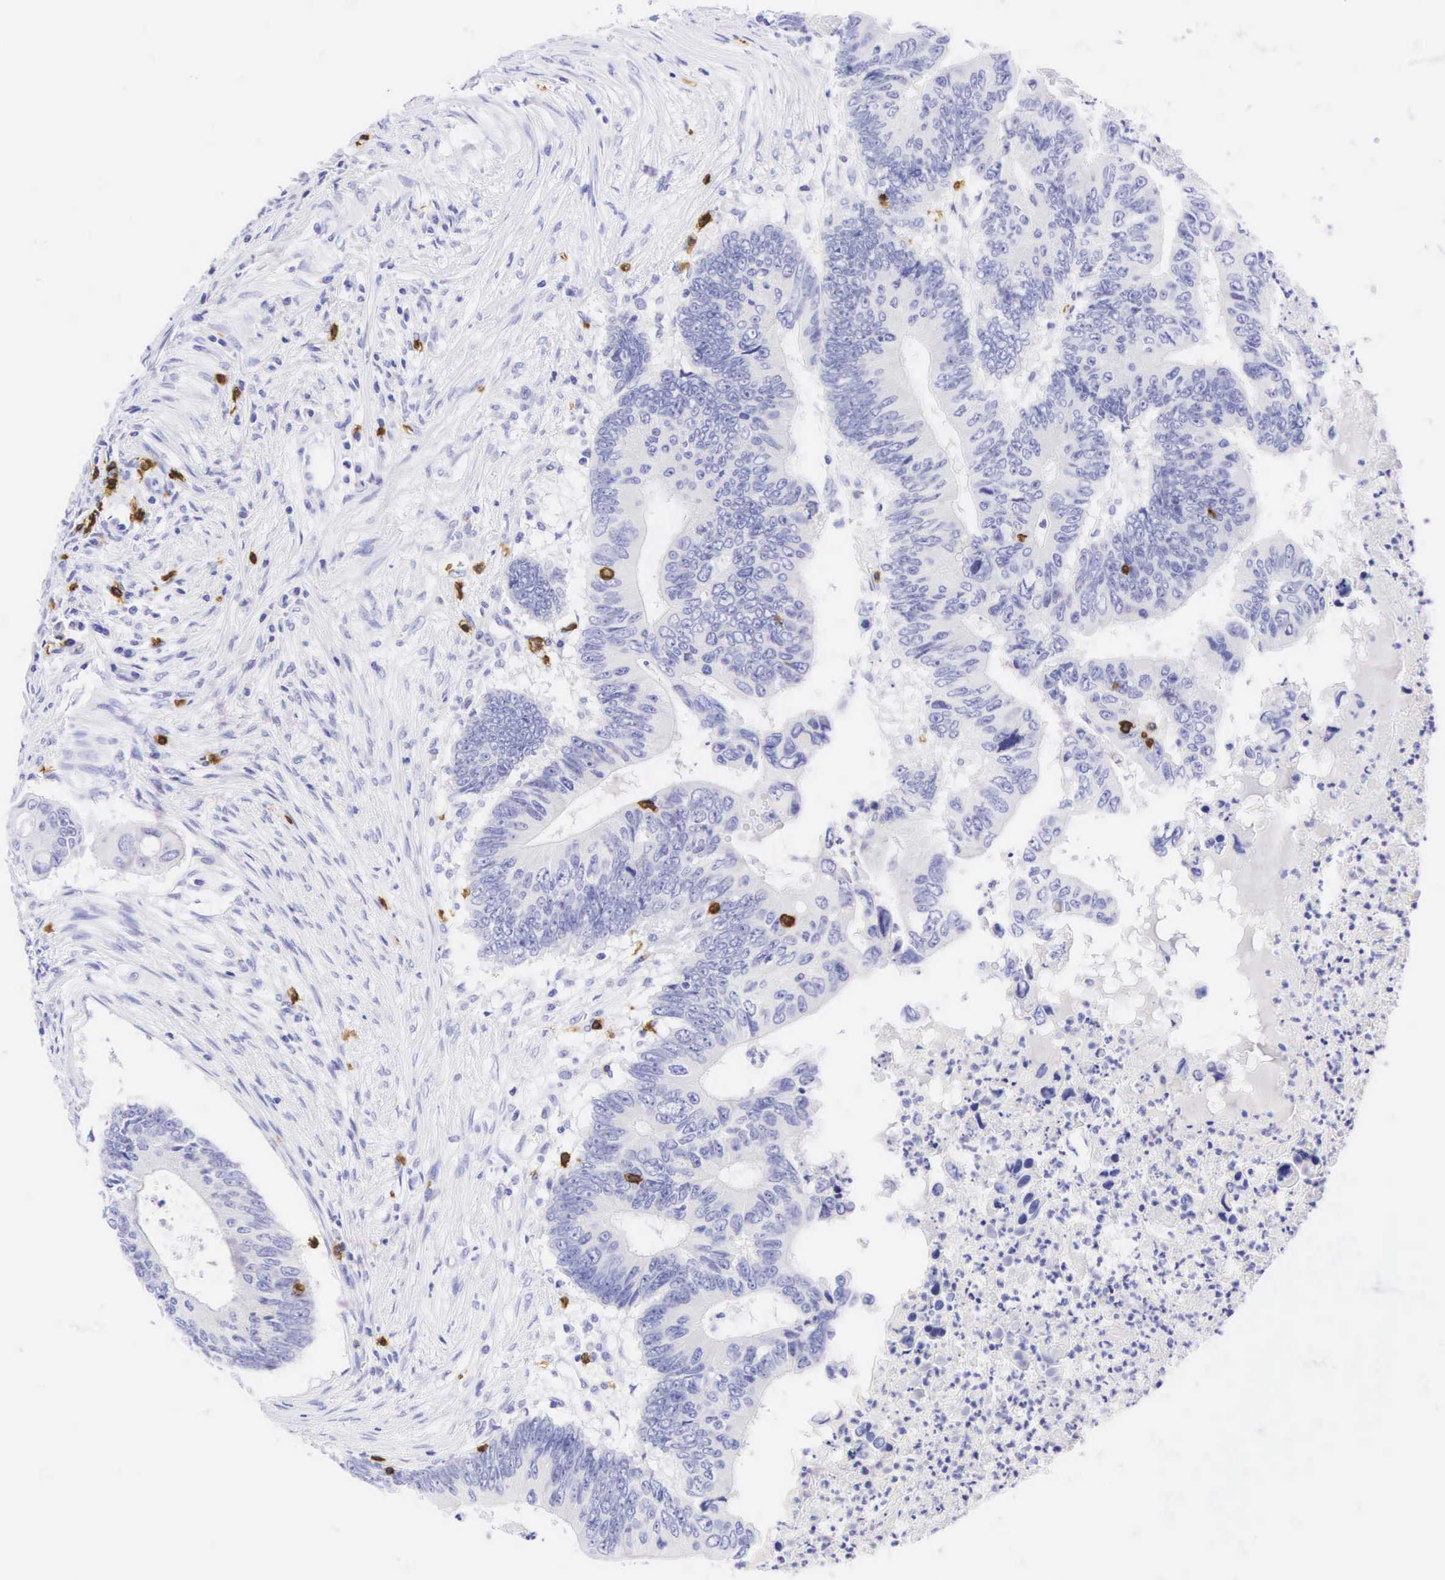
{"staining": {"intensity": "negative", "quantity": "none", "location": "none"}, "tissue": "colorectal cancer", "cell_type": "Tumor cells", "image_type": "cancer", "snomed": [{"axis": "morphology", "description": "Adenocarcinoma, NOS"}, {"axis": "topography", "description": "Colon"}], "caption": "IHC photomicrograph of neoplastic tissue: adenocarcinoma (colorectal) stained with DAB (3,3'-diaminobenzidine) reveals no significant protein staining in tumor cells. The staining was performed using DAB (3,3'-diaminobenzidine) to visualize the protein expression in brown, while the nuclei were stained in blue with hematoxylin (Magnification: 20x).", "gene": "CD8A", "patient": {"sex": "male", "age": 65}}